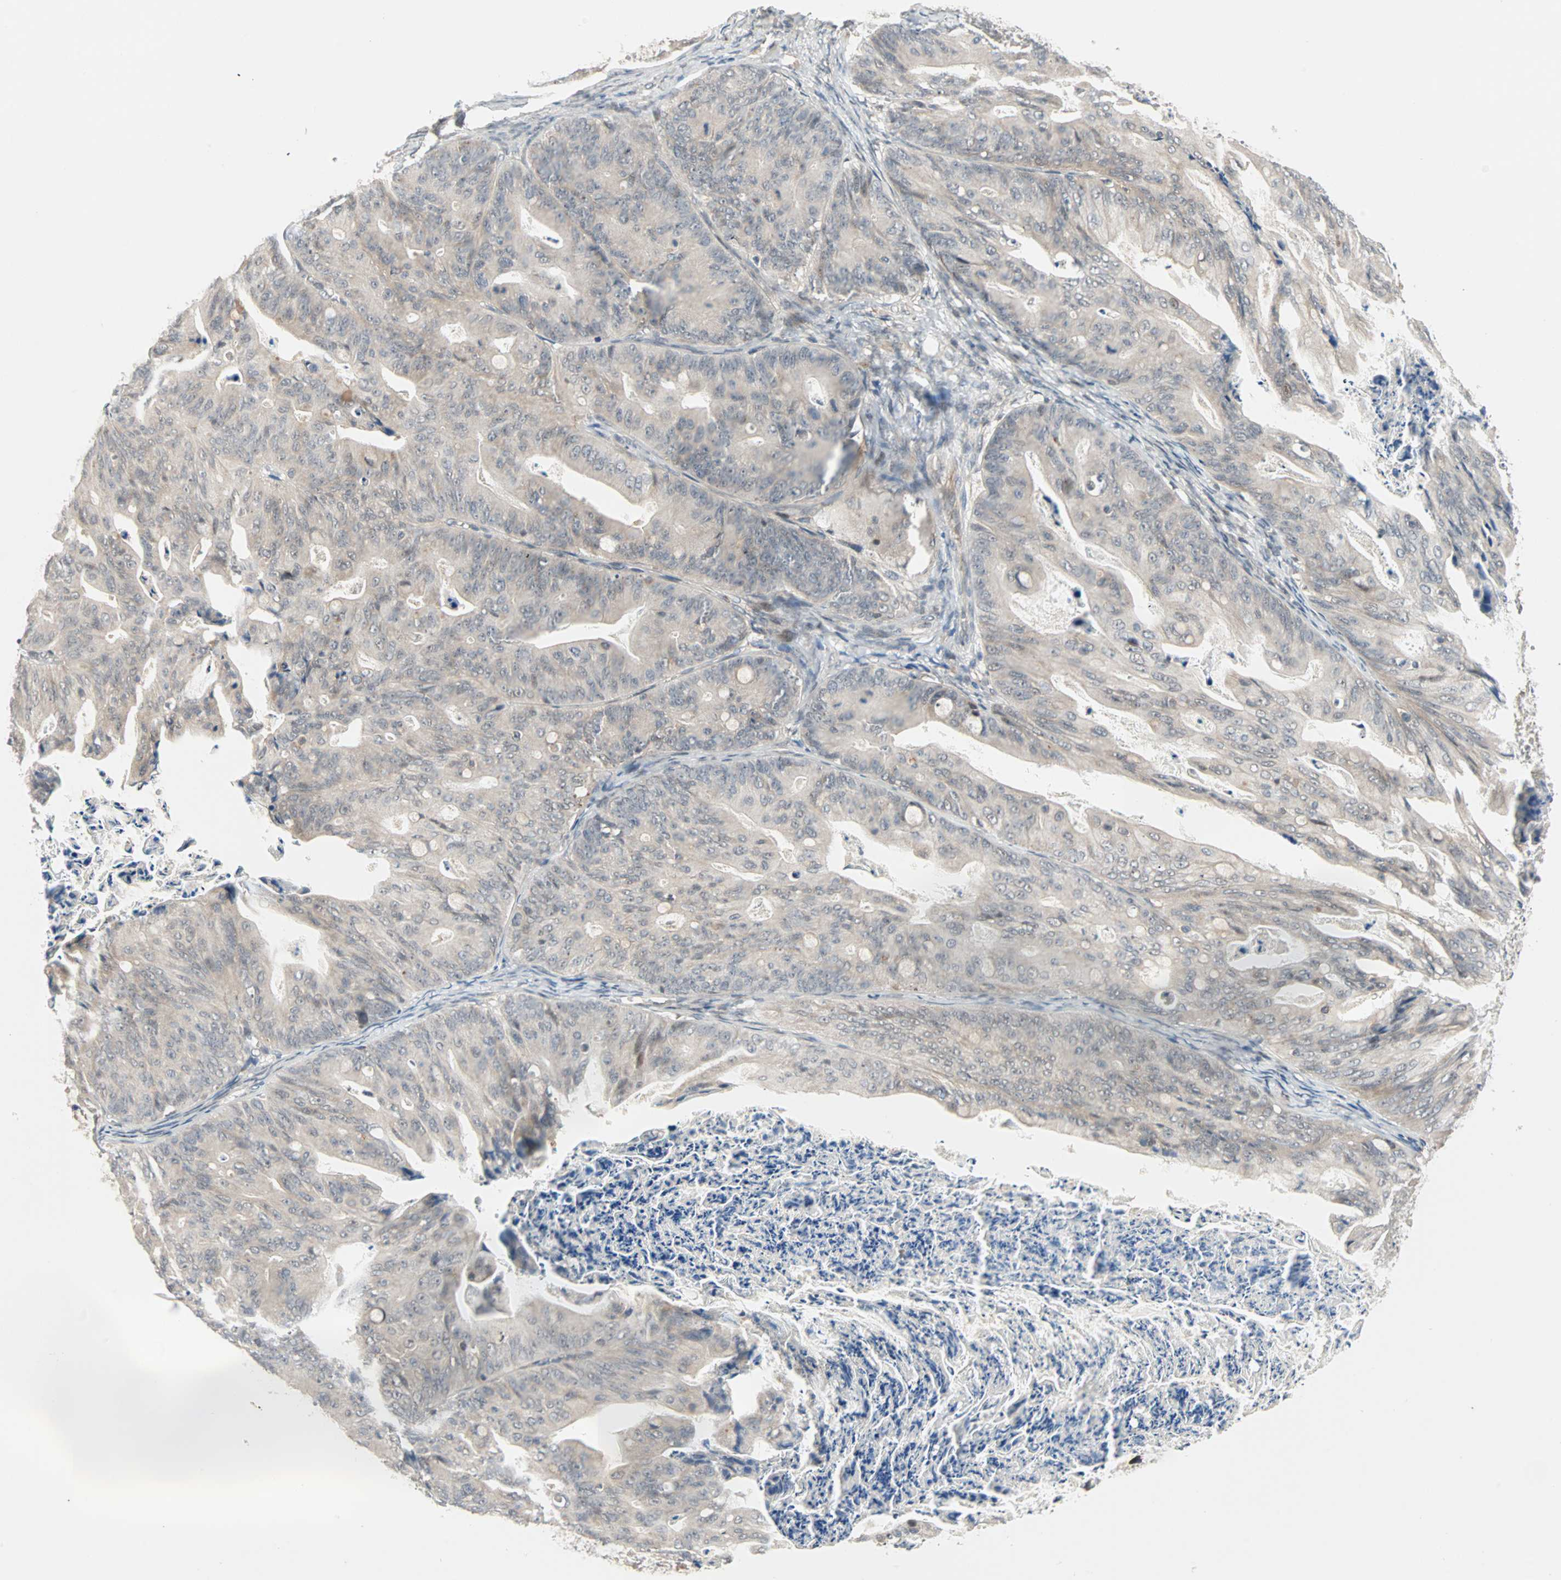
{"staining": {"intensity": "weak", "quantity": "25%-75%", "location": "cytoplasmic/membranous"}, "tissue": "ovarian cancer", "cell_type": "Tumor cells", "image_type": "cancer", "snomed": [{"axis": "morphology", "description": "Cystadenocarcinoma, mucinous, NOS"}, {"axis": "topography", "description": "Ovary"}], "caption": "The immunohistochemical stain labels weak cytoplasmic/membranous staining in tumor cells of ovarian cancer (mucinous cystadenocarcinoma) tissue.", "gene": "PROS1", "patient": {"sex": "female", "age": 37}}